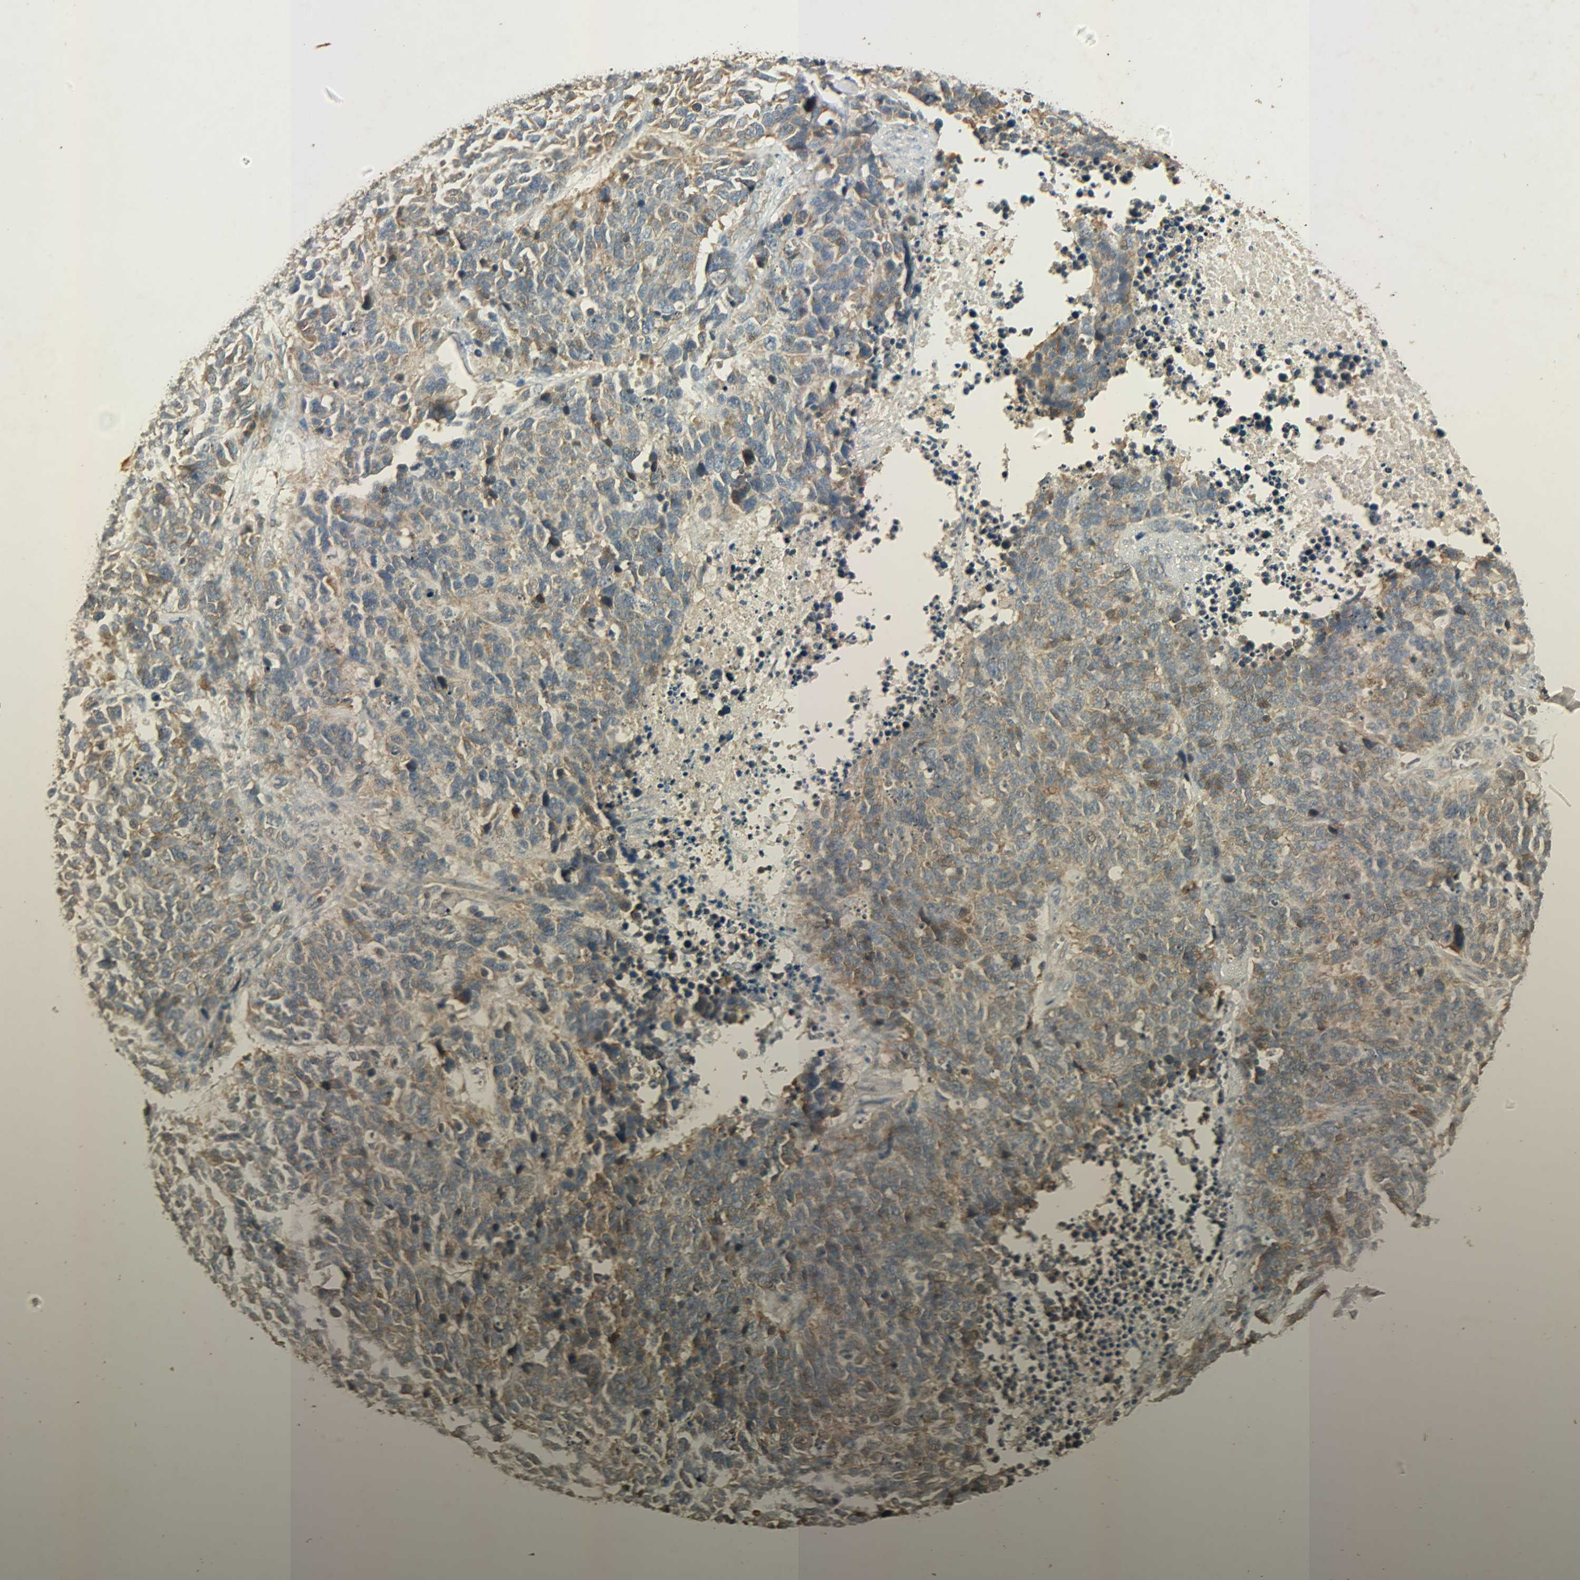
{"staining": {"intensity": "moderate", "quantity": ">75%", "location": "cytoplasmic/membranous"}, "tissue": "lung cancer", "cell_type": "Tumor cells", "image_type": "cancer", "snomed": [{"axis": "morphology", "description": "Neoplasm, malignant, NOS"}, {"axis": "topography", "description": "Lung"}], "caption": "Immunohistochemistry (IHC) photomicrograph of neoplastic tissue: lung cancer (malignant neoplasm) stained using immunohistochemistry (IHC) reveals medium levels of moderate protein expression localized specifically in the cytoplasmic/membranous of tumor cells, appearing as a cytoplasmic/membranous brown color.", "gene": "ATP2B1", "patient": {"sex": "female", "age": 58}}